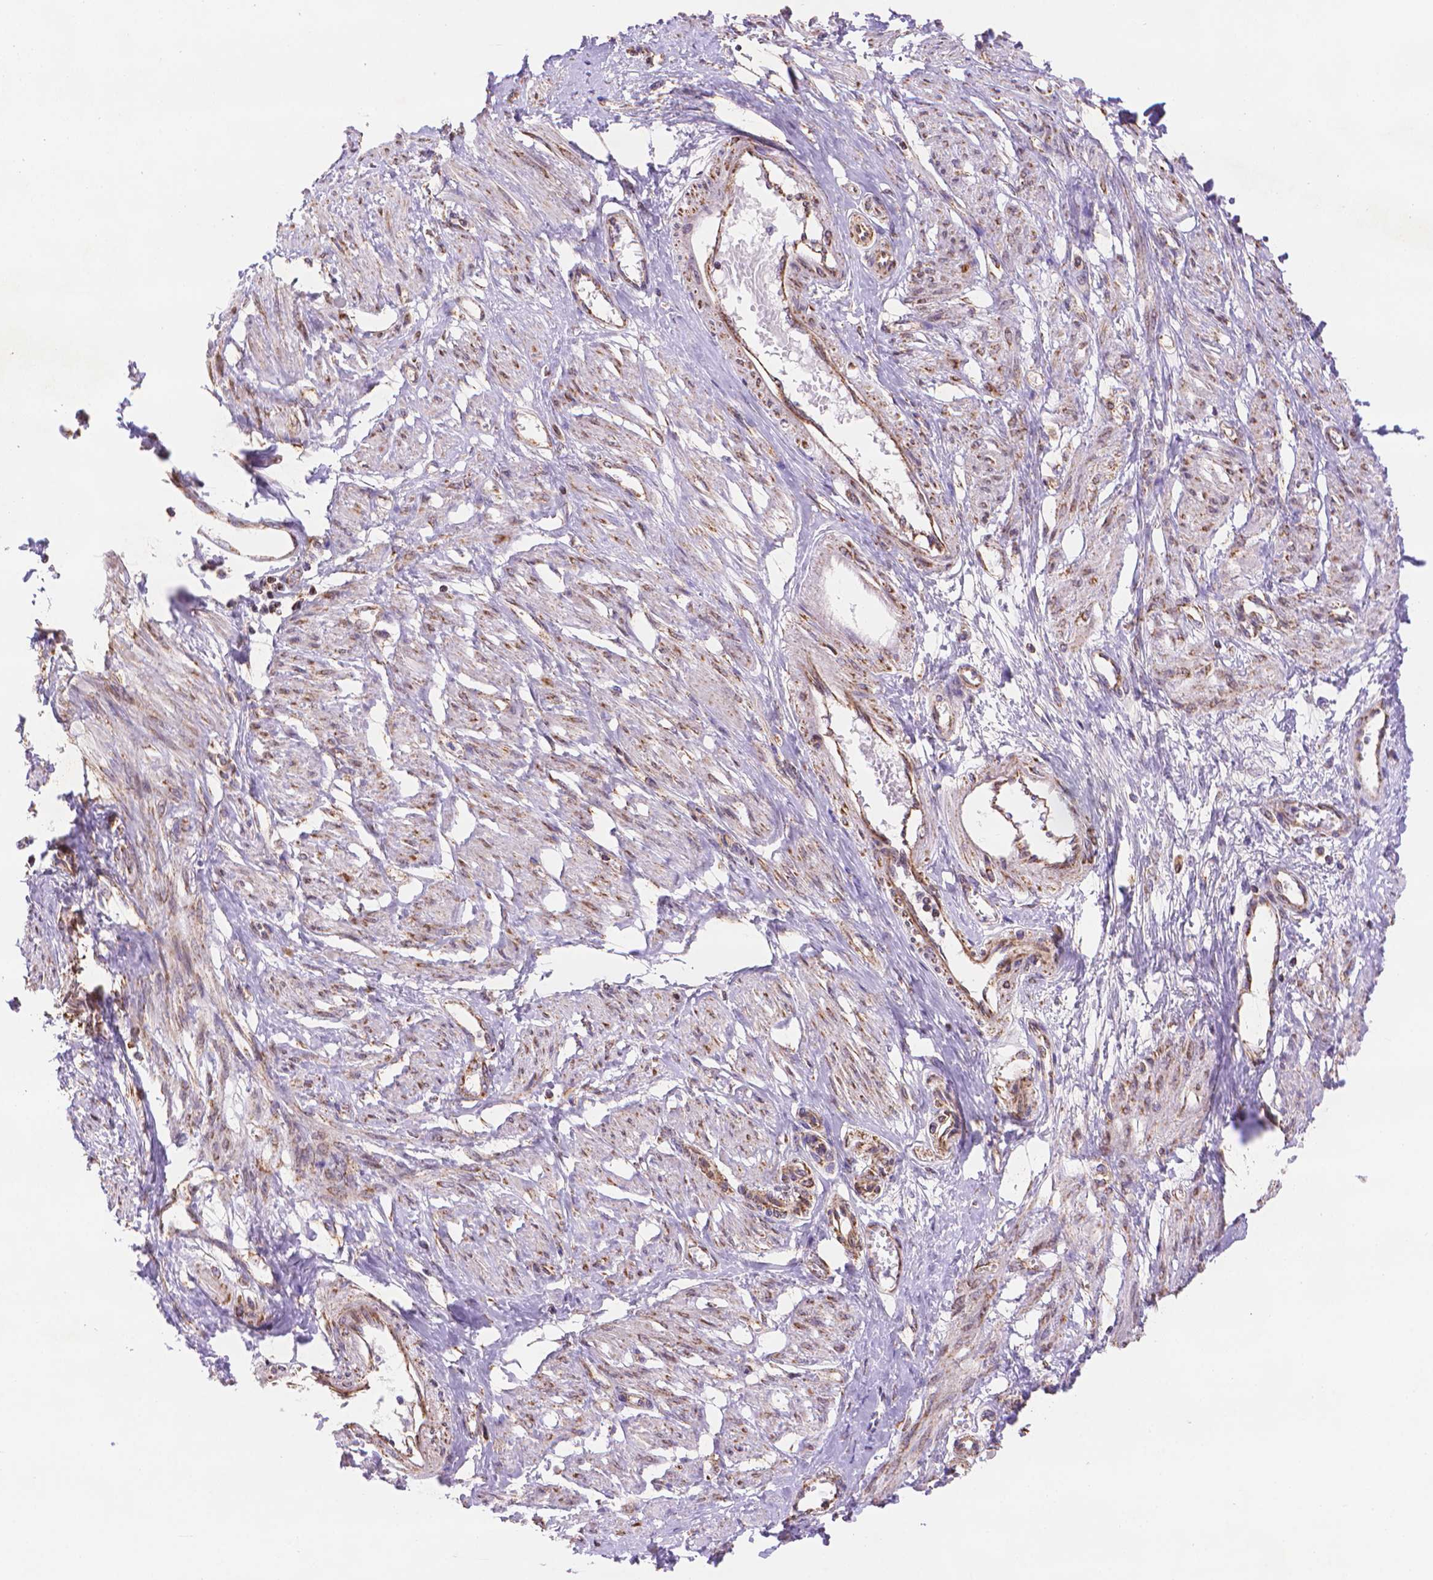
{"staining": {"intensity": "moderate", "quantity": "<25%", "location": "cytoplasmic/membranous"}, "tissue": "smooth muscle", "cell_type": "Smooth muscle cells", "image_type": "normal", "snomed": [{"axis": "morphology", "description": "Normal tissue, NOS"}, {"axis": "topography", "description": "Smooth muscle"}, {"axis": "topography", "description": "Uterus"}], "caption": "Benign smooth muscle was stained to show a protein in brown. There is low levels of moderate cytoplasmic/membranous staining in approximately <25% of smooth muscle cells.", "gene": "CYYR1", "patient": {"sex": "female", "age": 39}}